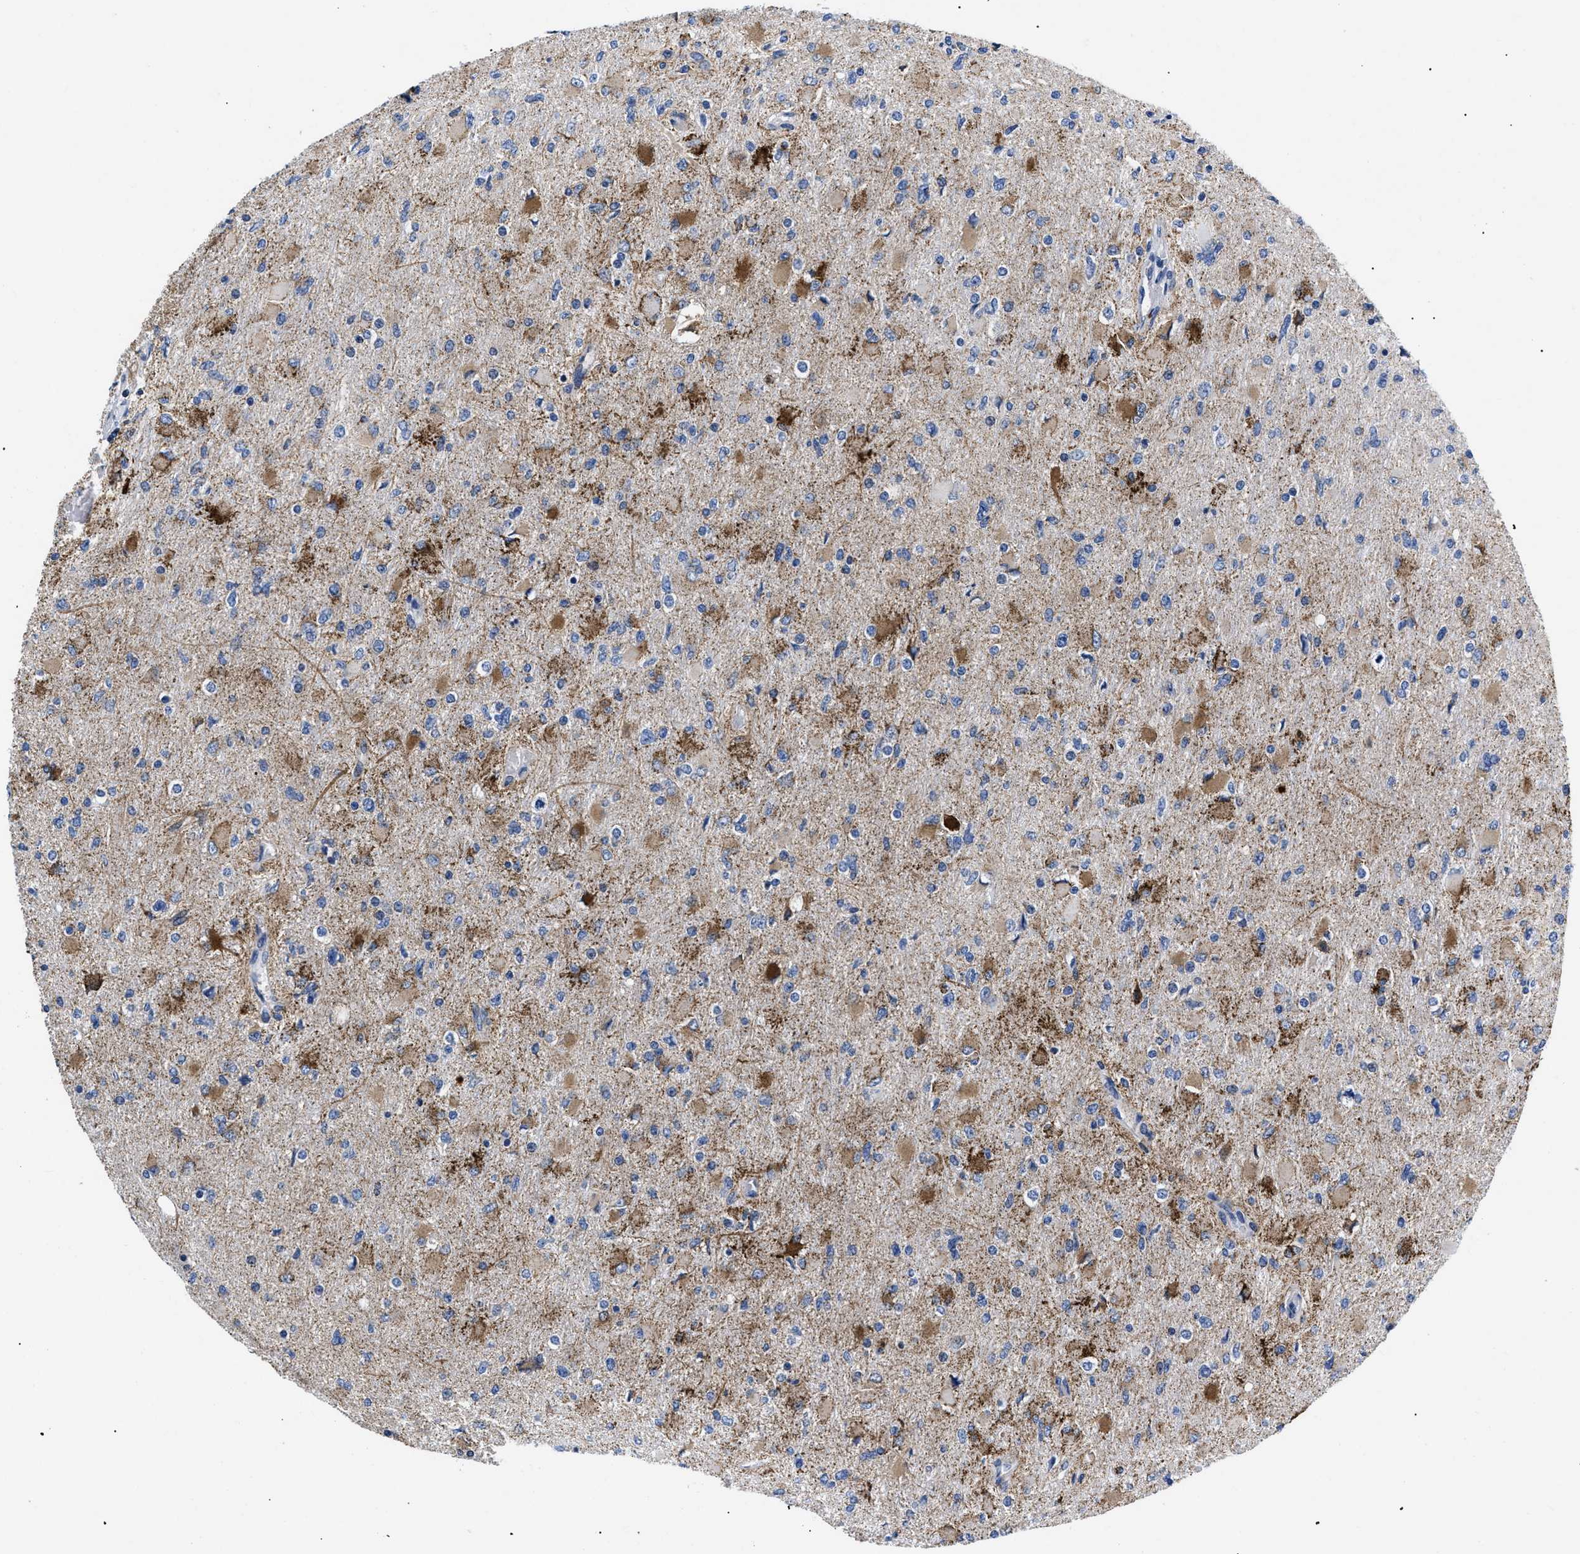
{"staining": {"intensity": "moderate", "quantity": ">75%", "location": "cytoplasmic/membranous"}, "tissue": "glioma", "cell_type": "Tumor cells", "image_type": "cancer", "snomed": [{"axis": "morphology", "description": "Glioma, malignant, High grade"}, {"axis": "topography", "description": "Cerebral cortex"}], "caption": "Human glioma stained with a protein marker shows moderate staining in tumor cells.", "gene": "GPR149", "patient": {"sex": "female", "age": 36}}